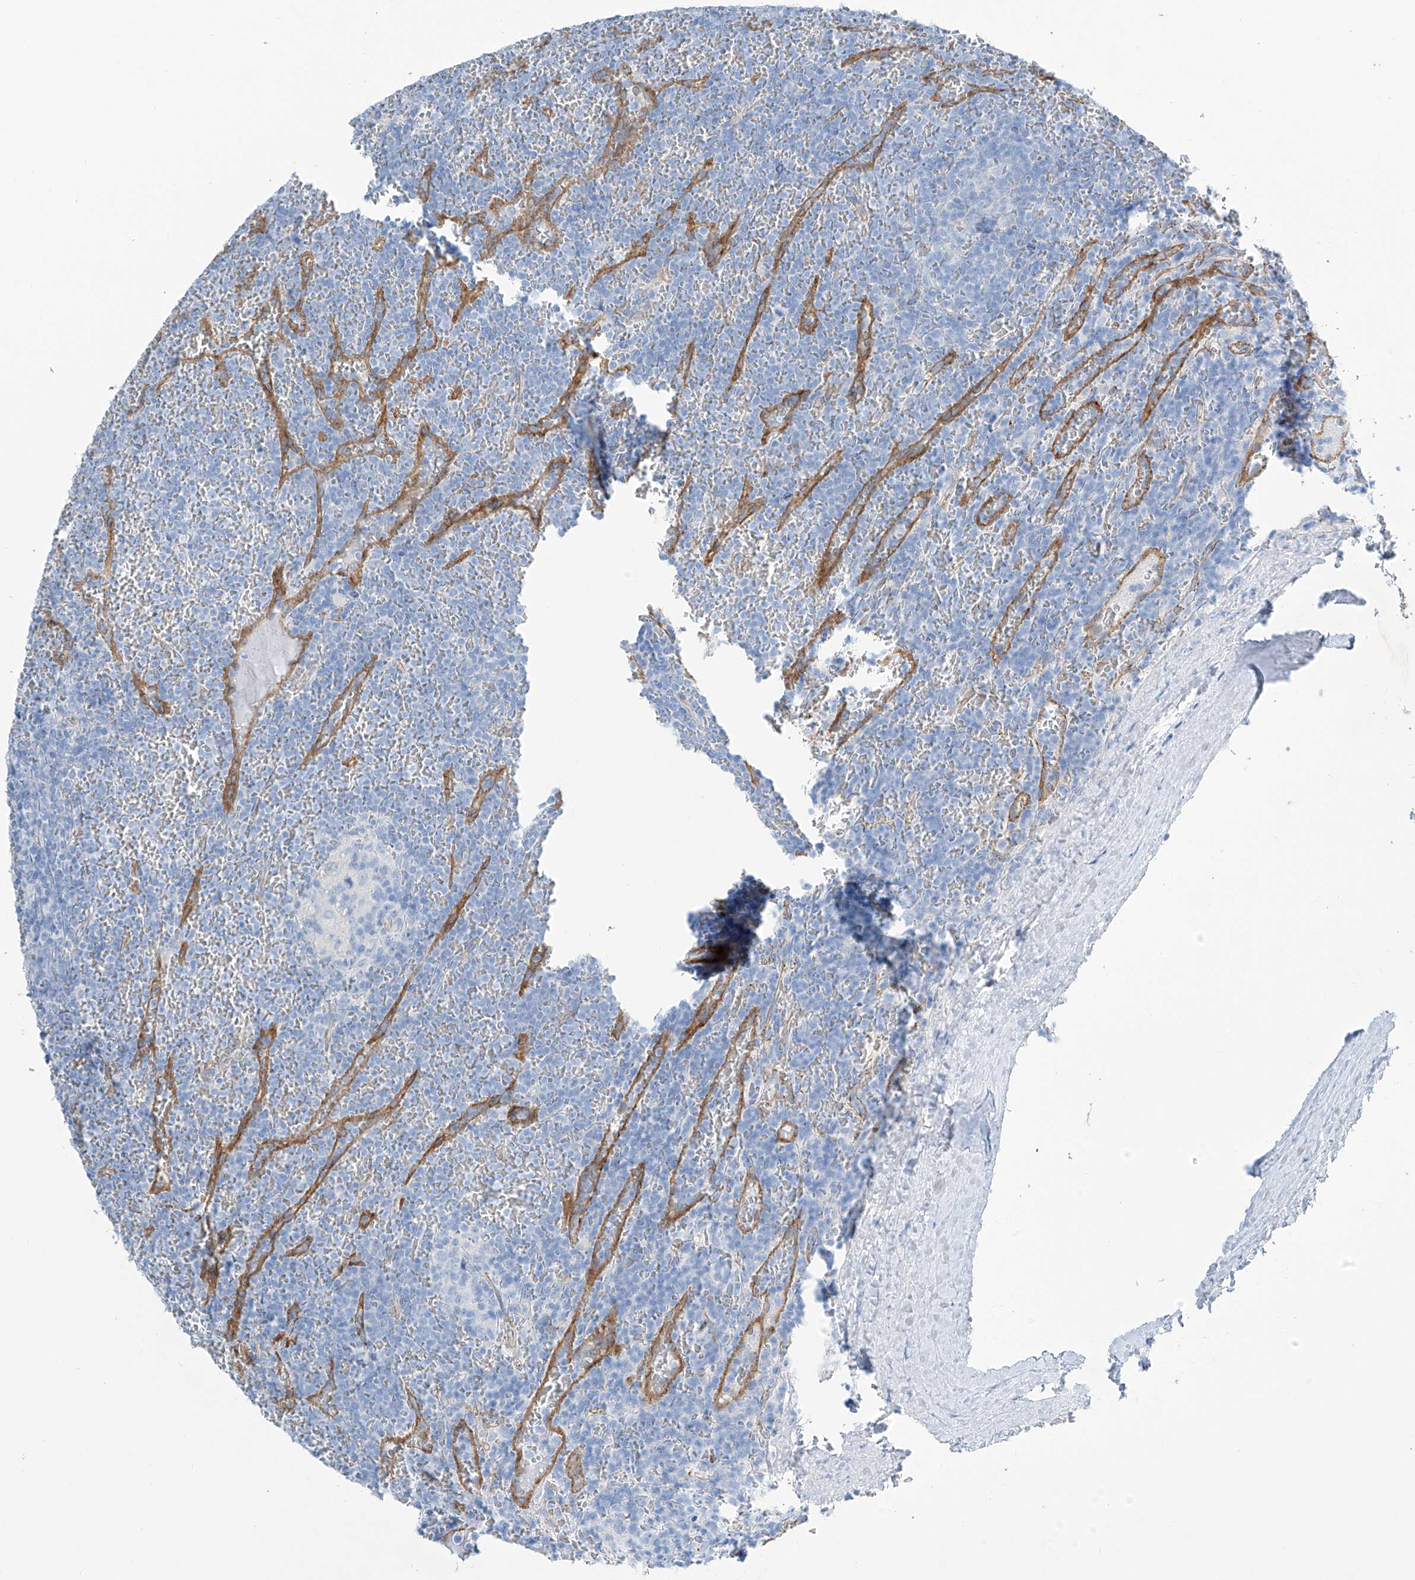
{"staining": {"intensity": "negative", "quantity": "none", "location": "none"}, "tissue": "lymphoma", "cell_type": "Tumor cells", "image_type": "cancer", "snomed": [{"axis": "morphology", "description": "Malignant lymphoma, non-Hodgkin's type, Low grade"}, {"axis": "topography", "description": "Spleen"}], "caption": "IHC micrograph of neoplastic tissue: human lymphoma stained with DAB exhibits no significant protein positivity in tumor cells.", "gene": "MAGI1", "patient": {"sex": "female", "age": 19}}